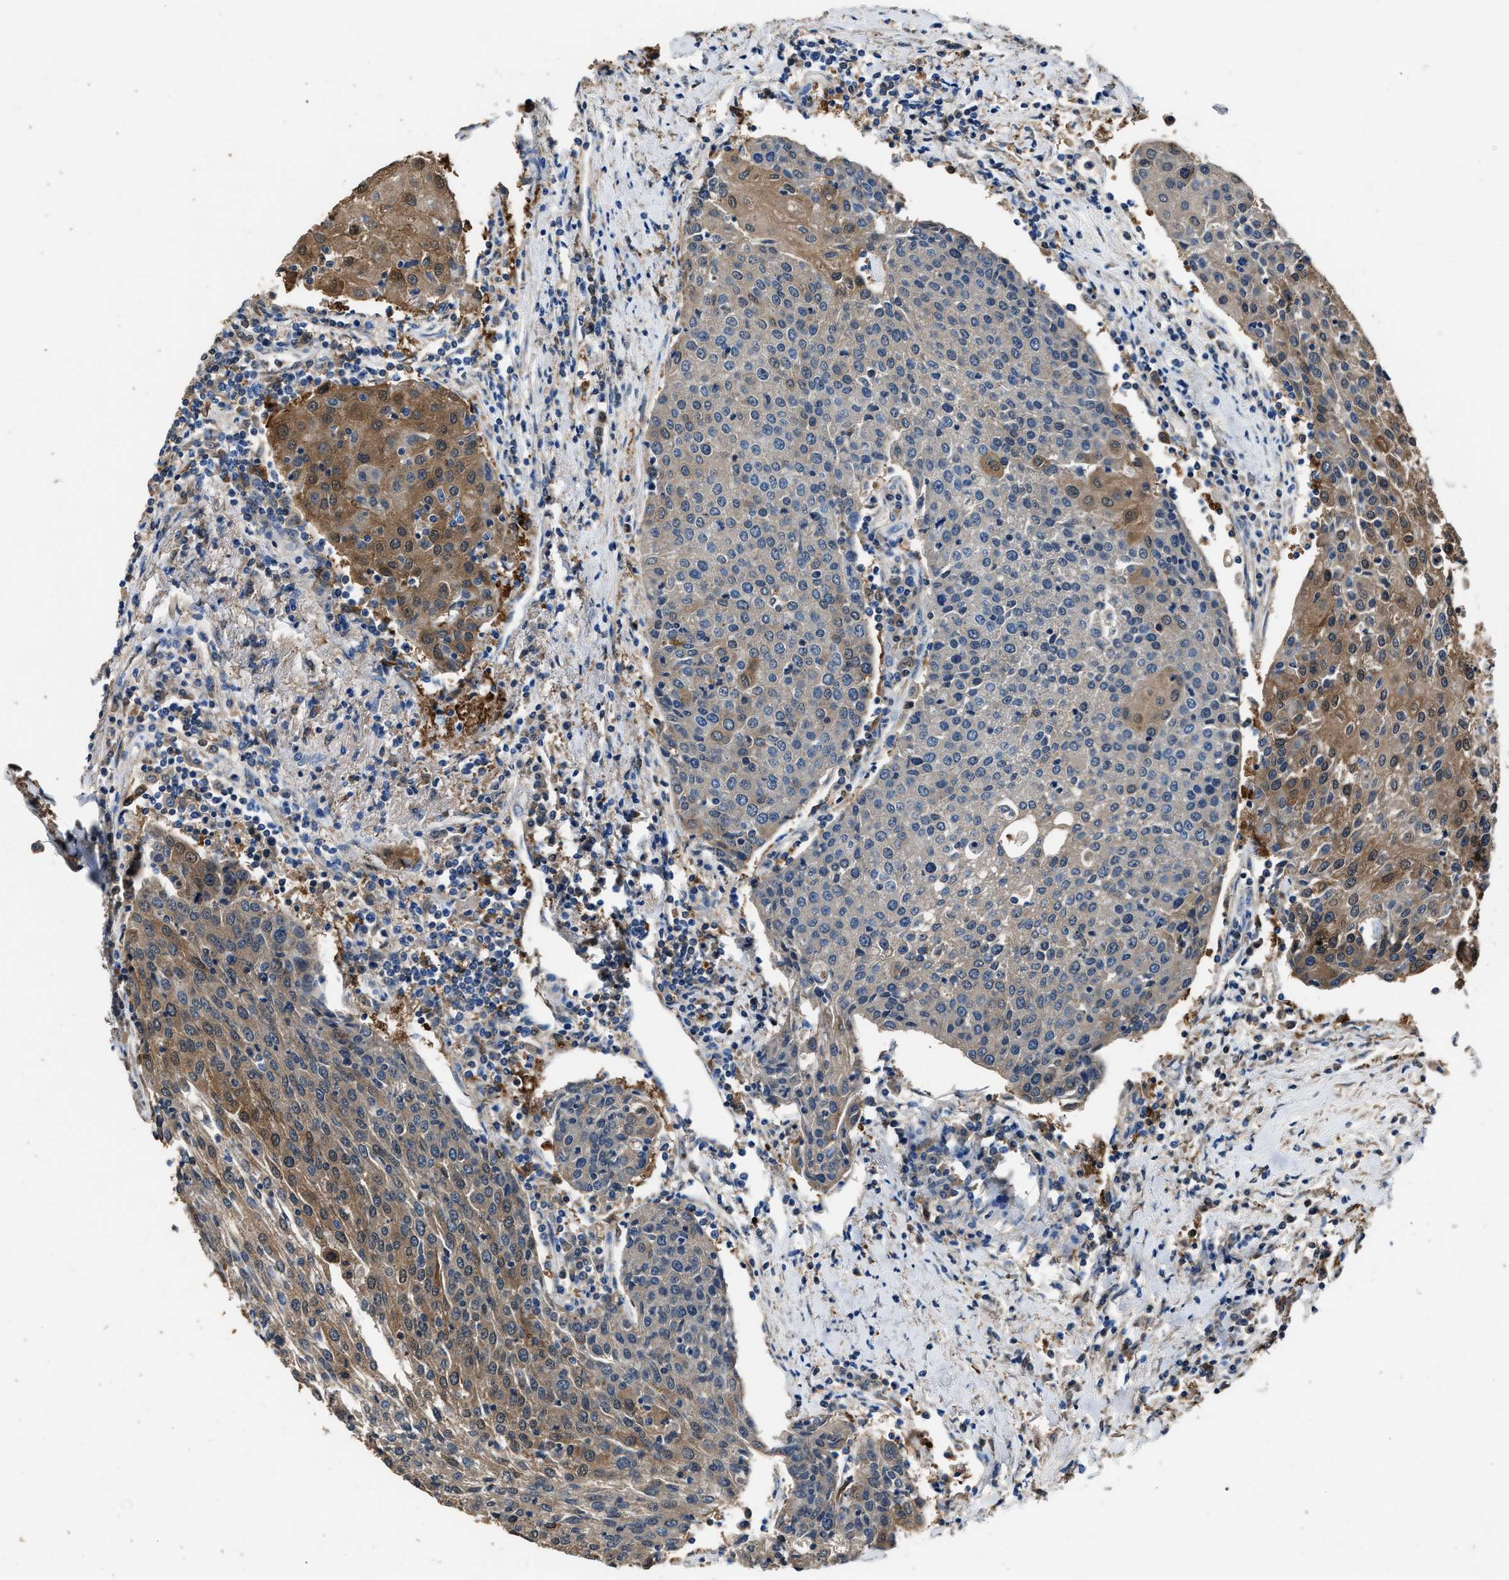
{"staining": {"intensity": "moderate", "quantity": "25%-75%", "location": "cytoplasmic/membranous"}, "tissue": "urothelial cancer", "cell_type": "Tumor cells", "image_type": "cancer", "snomed": [{"axis": "morphology", "description": "Urothelial carcinoma, High grade"}, {"axis": "topography", "description": "Urinary bladder"}], "caption": "Immunohistochemical staining of urothelial cancer shows moderate cytoplasmic/membranous protein expression in approximately 25%-75% of tumor cells. (IHC, brightfield microscopy, high magnification).", "gene": "GSTP1", "patient": {"sex": "female", "age": 85}}